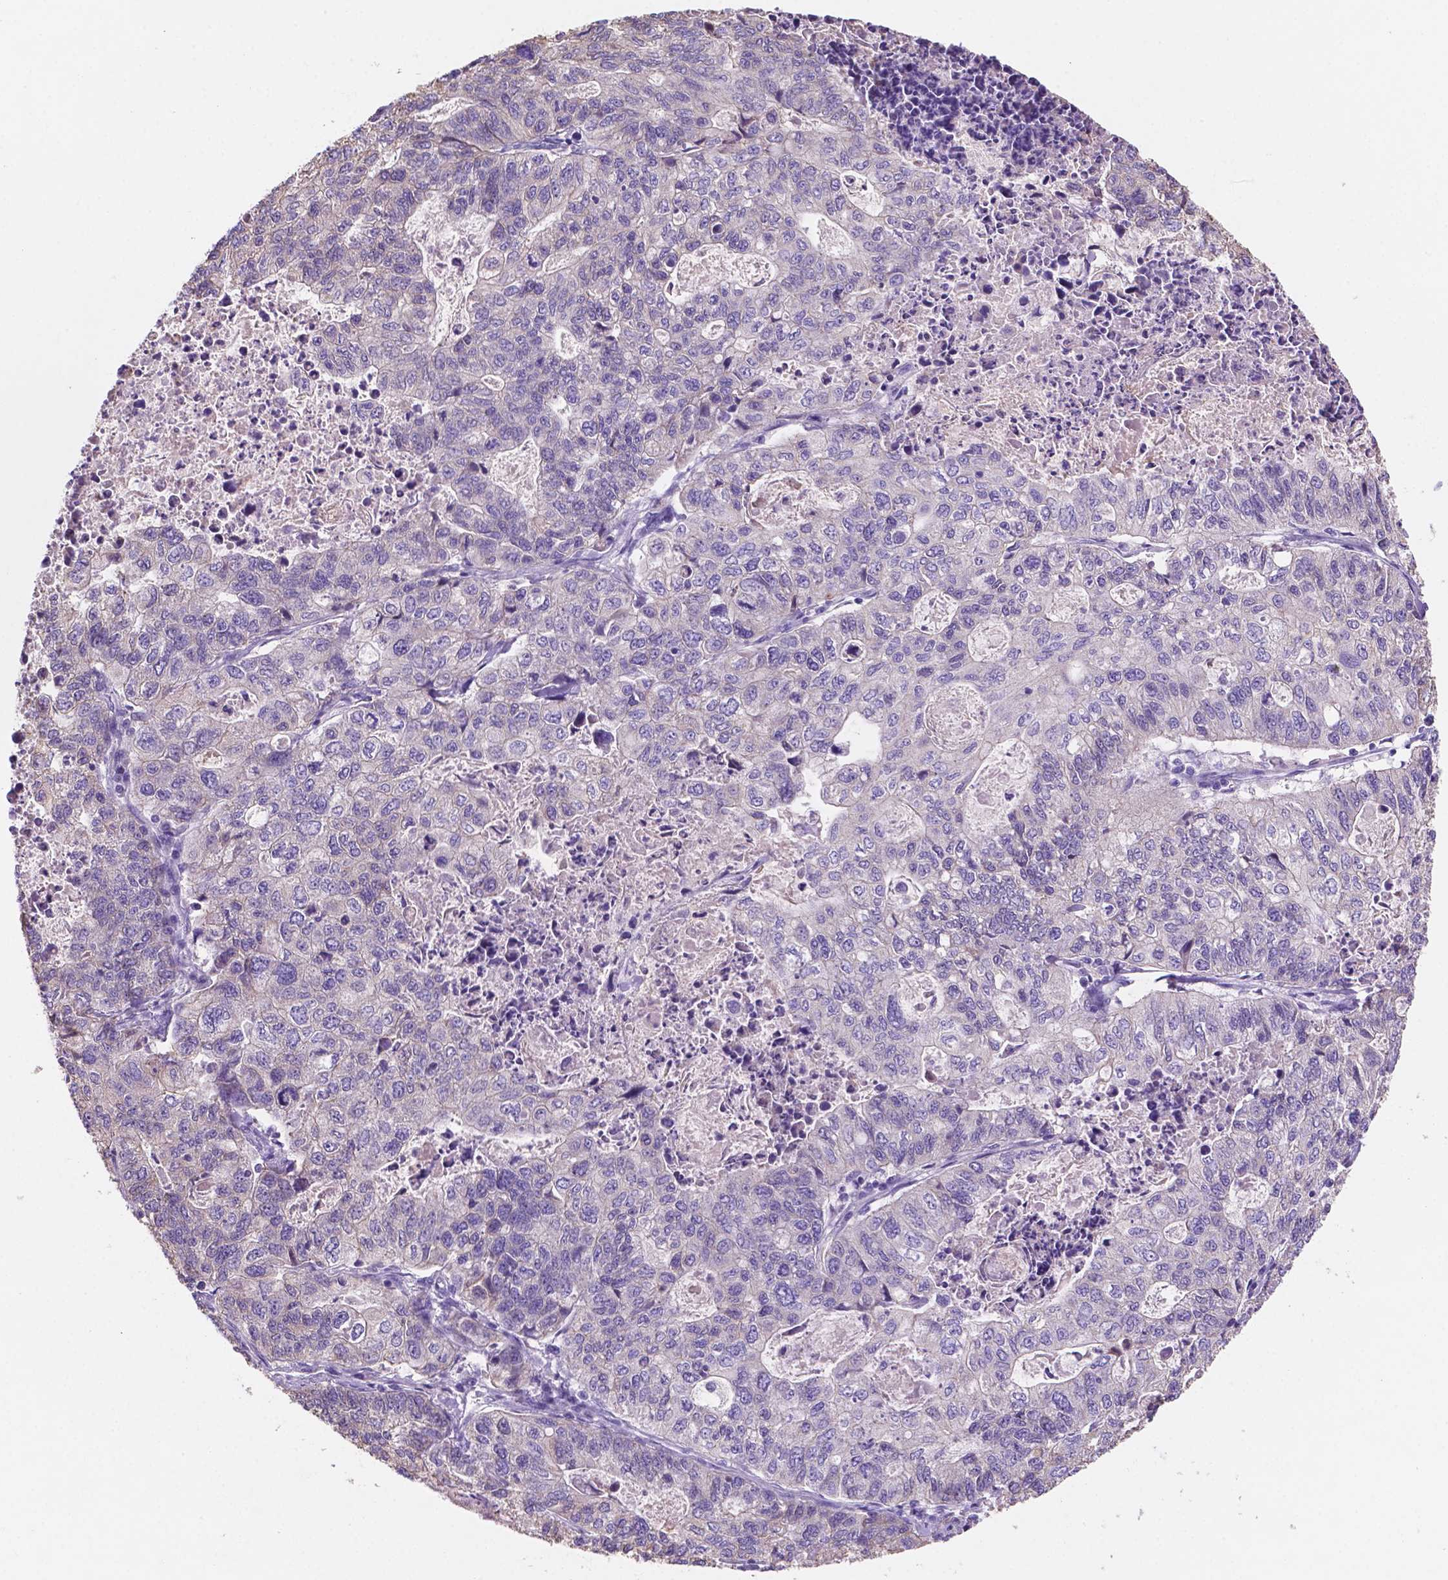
{"staining": {"intensity": "negative", "quantity": "none", "location": "none"}, "tissue": "stomach cancer", "cell_type": "Tumor cells", "image_type": "cancer", "snomed": [{"axis": "morphology", "description": "Adenocarcinoma, NOS"}, {"axis": "topography", "description": "Stomach, upper"}], "caption": "This is a histopathology image of immunohistochemistry staining of stomach cancer, which shows no staining in tumor cells.", "gene": "MKRN2OS", "patient": {"sex": "female", "age": 67}}